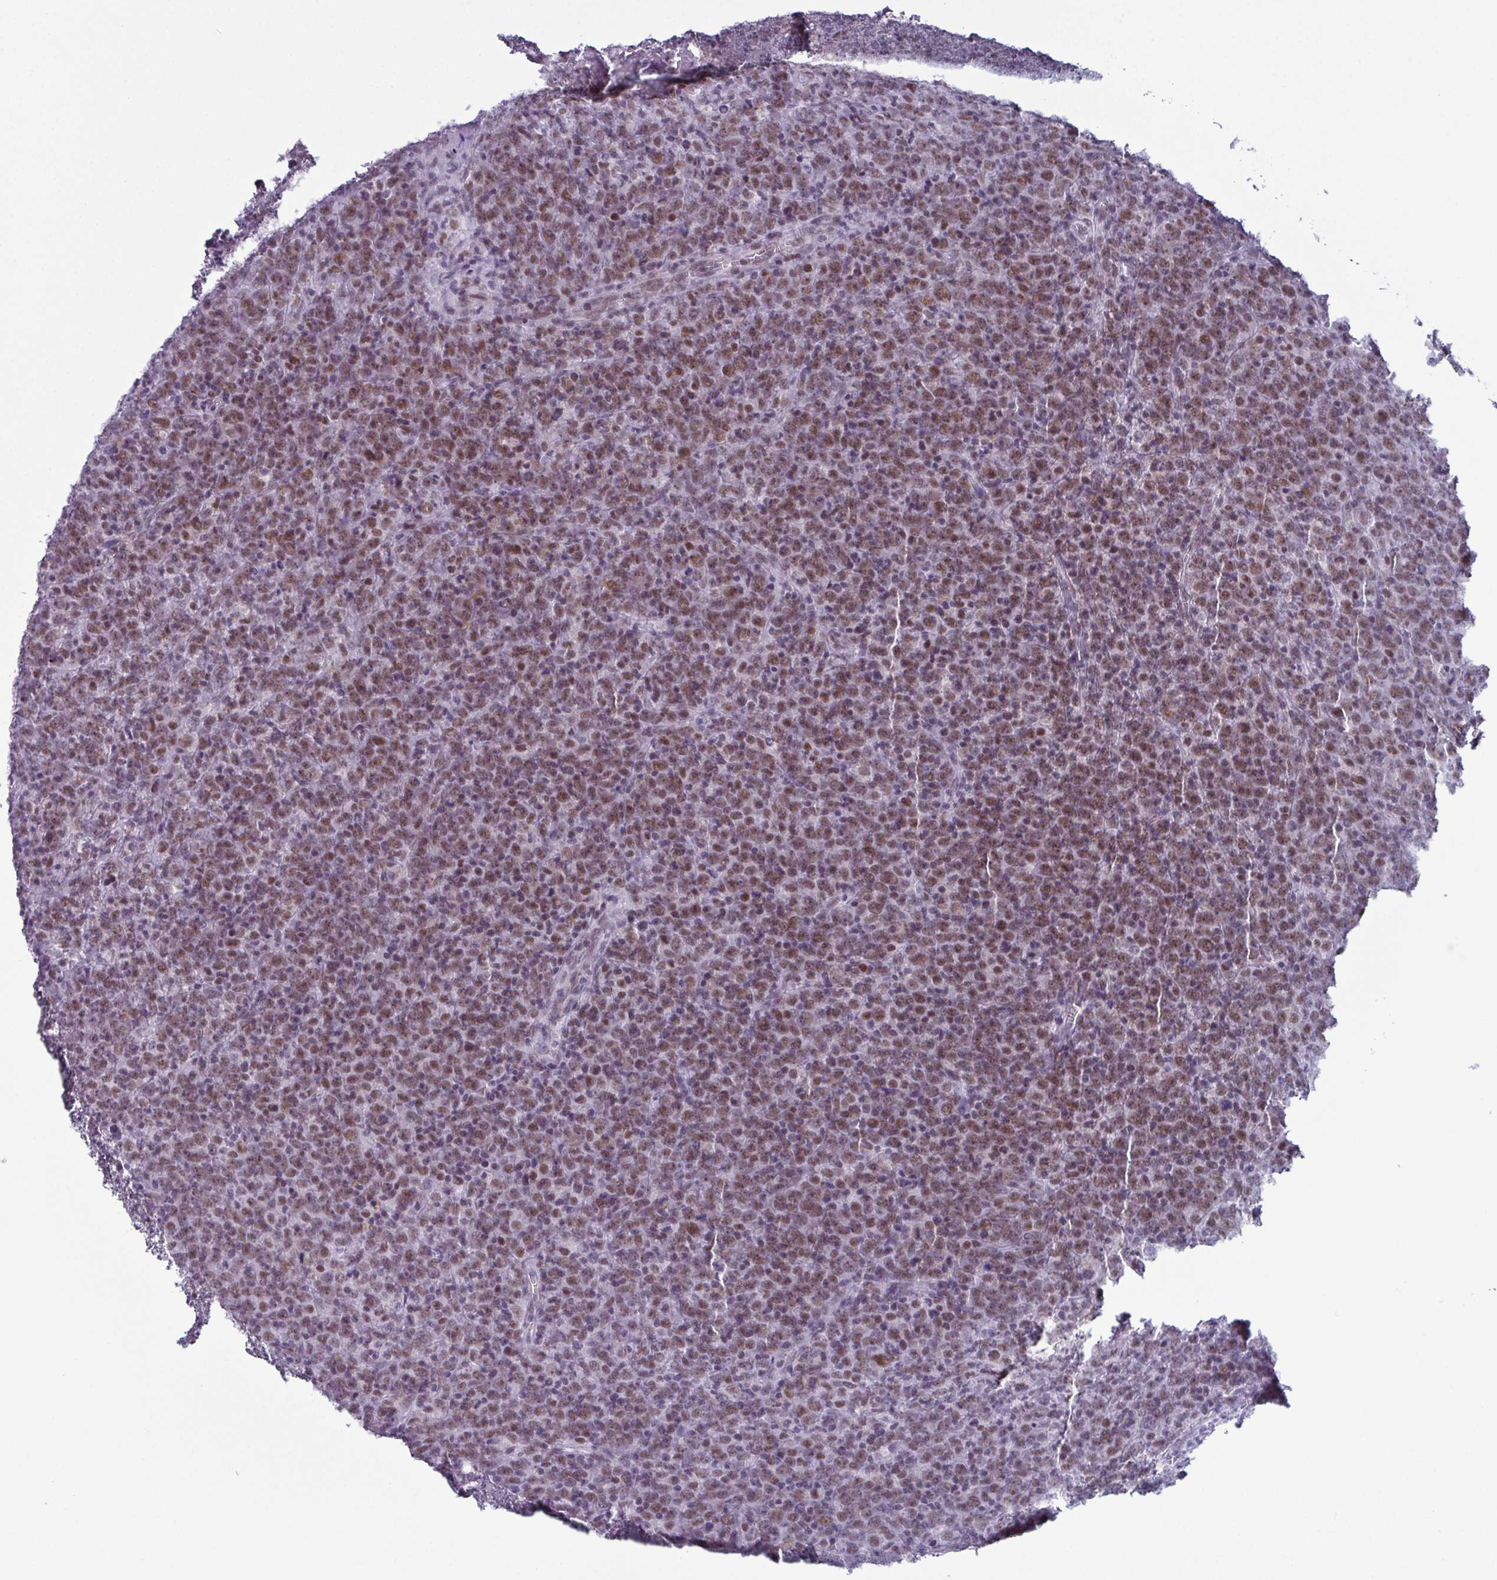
{"staining": {"intensity": "moderate", "quantity": ">75%", "location": "nuclear"}, "tissue": "lymphoma", "cell_type": "Tumor cells", "image_type": "cancer", "snomed": [{"axis": "morphology", "description": "Malignant lymphoma, non-Hodgkin's type, High grade"}, {"axis": "topography", "description": "Lymph node"}], "caption": "An immunohistochemistry (IHC) micrograph of neoplastic tissue is shown. Protein staining in brown shows moderate nuclear positivity in malignant lymphoma, non-Hodgkin's type (high-grade) within tumor cells. The staining is performed using DAB brown chromogen to label protein expression. The nuclei are counter-stained blue using hematoxylin.", "gene": "RBM7", "patient": {"sex": "male", "age": 51}}